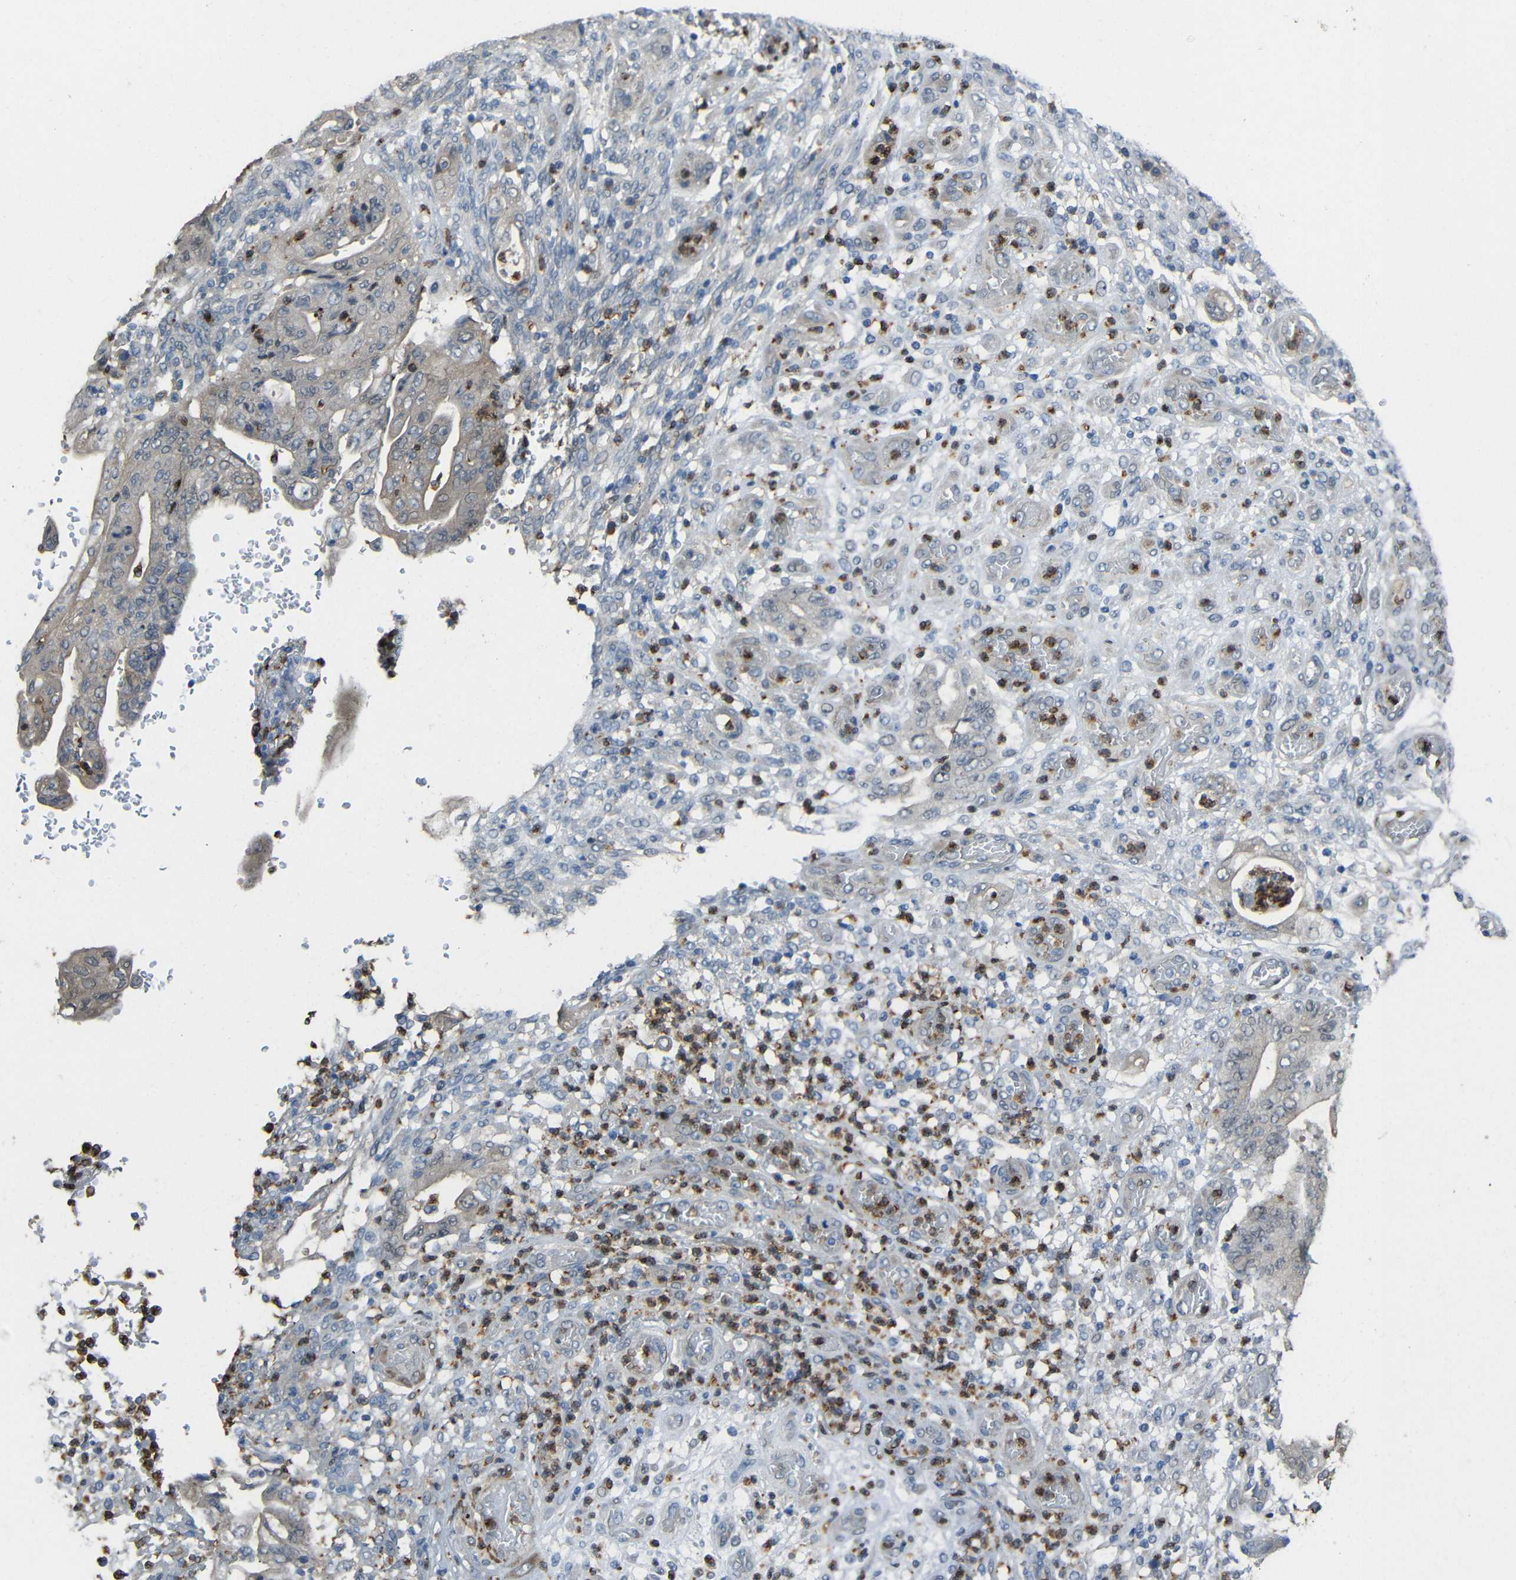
{"staining": {"intensity": "negative", "quantity": "none", "location": "none"}, "tissue": "stomach cancer", "cell_type": "Tumor cells", "image_type": "cancer", "snomed": [{"axis": "morphology", "description": "Adenocarcinoma, NOS"}, {"axis": "topography", "description": "Stomach"}], "caption": "The IHC histopathology image has no significant expression in tumor cells of stomach adenocarcinoma tissue.", "gene": "STBD1", "patient": {"sex": "female", "age": 73}}